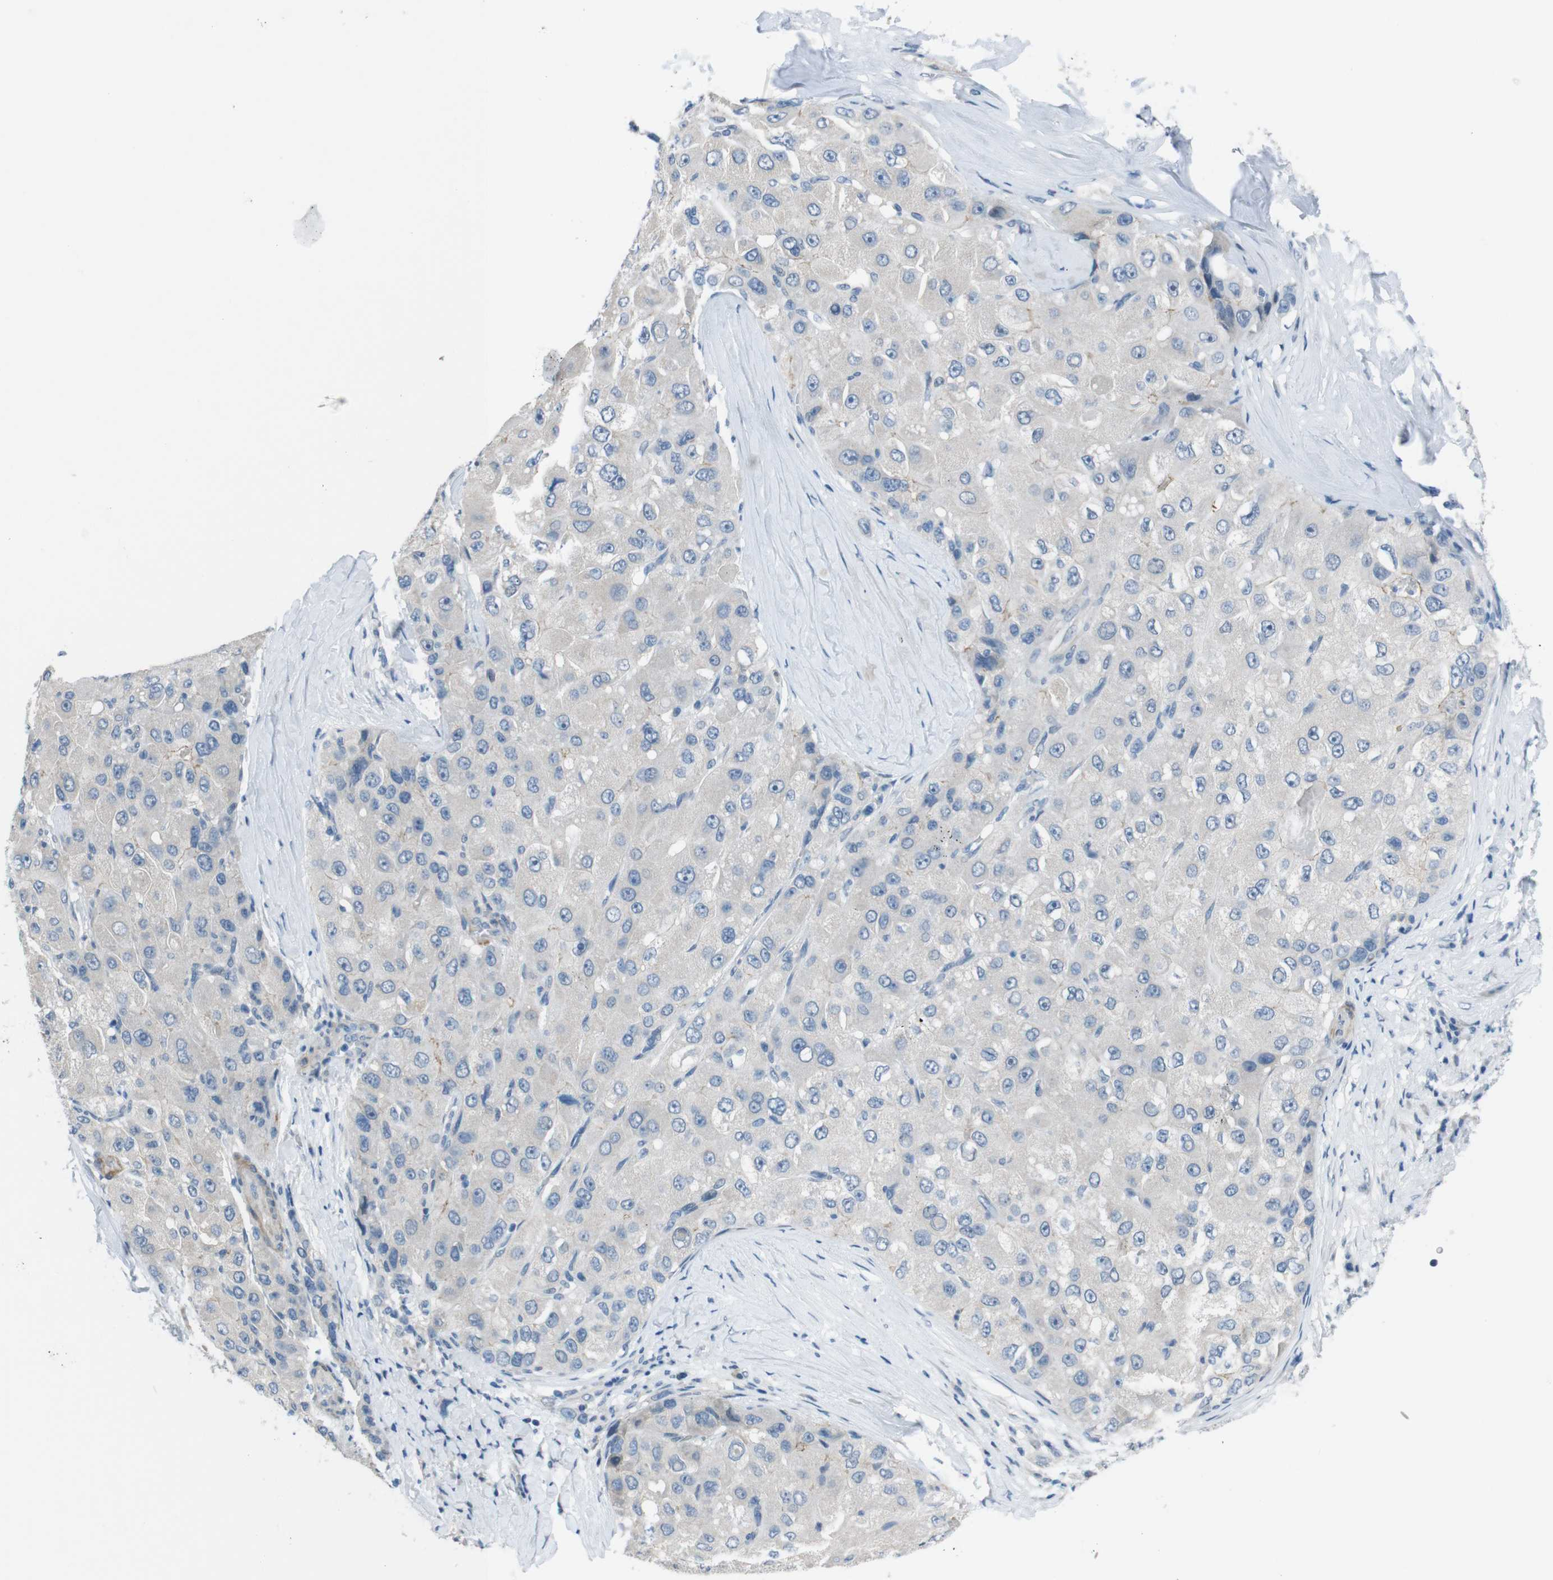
{"staining": {"intensity": "negative", "quantity": "none", "location": "none"}, "tissue": "liver cancer", "cell_type": "Tumor cells", "image_type": "cancer", "snomed": [{"axis": "morphology", "description": "Carcinoma, Hepatocellular, NOS"}, {"axis": "topography", "description": "Liver"}], "caption": "Immunohistochemical staining of hepatocellular carcinoma (liver) demonstrates no significant expression in tumor cells.", "gene": "HRH2", "patient": {"sex": "male", "age": 80}}